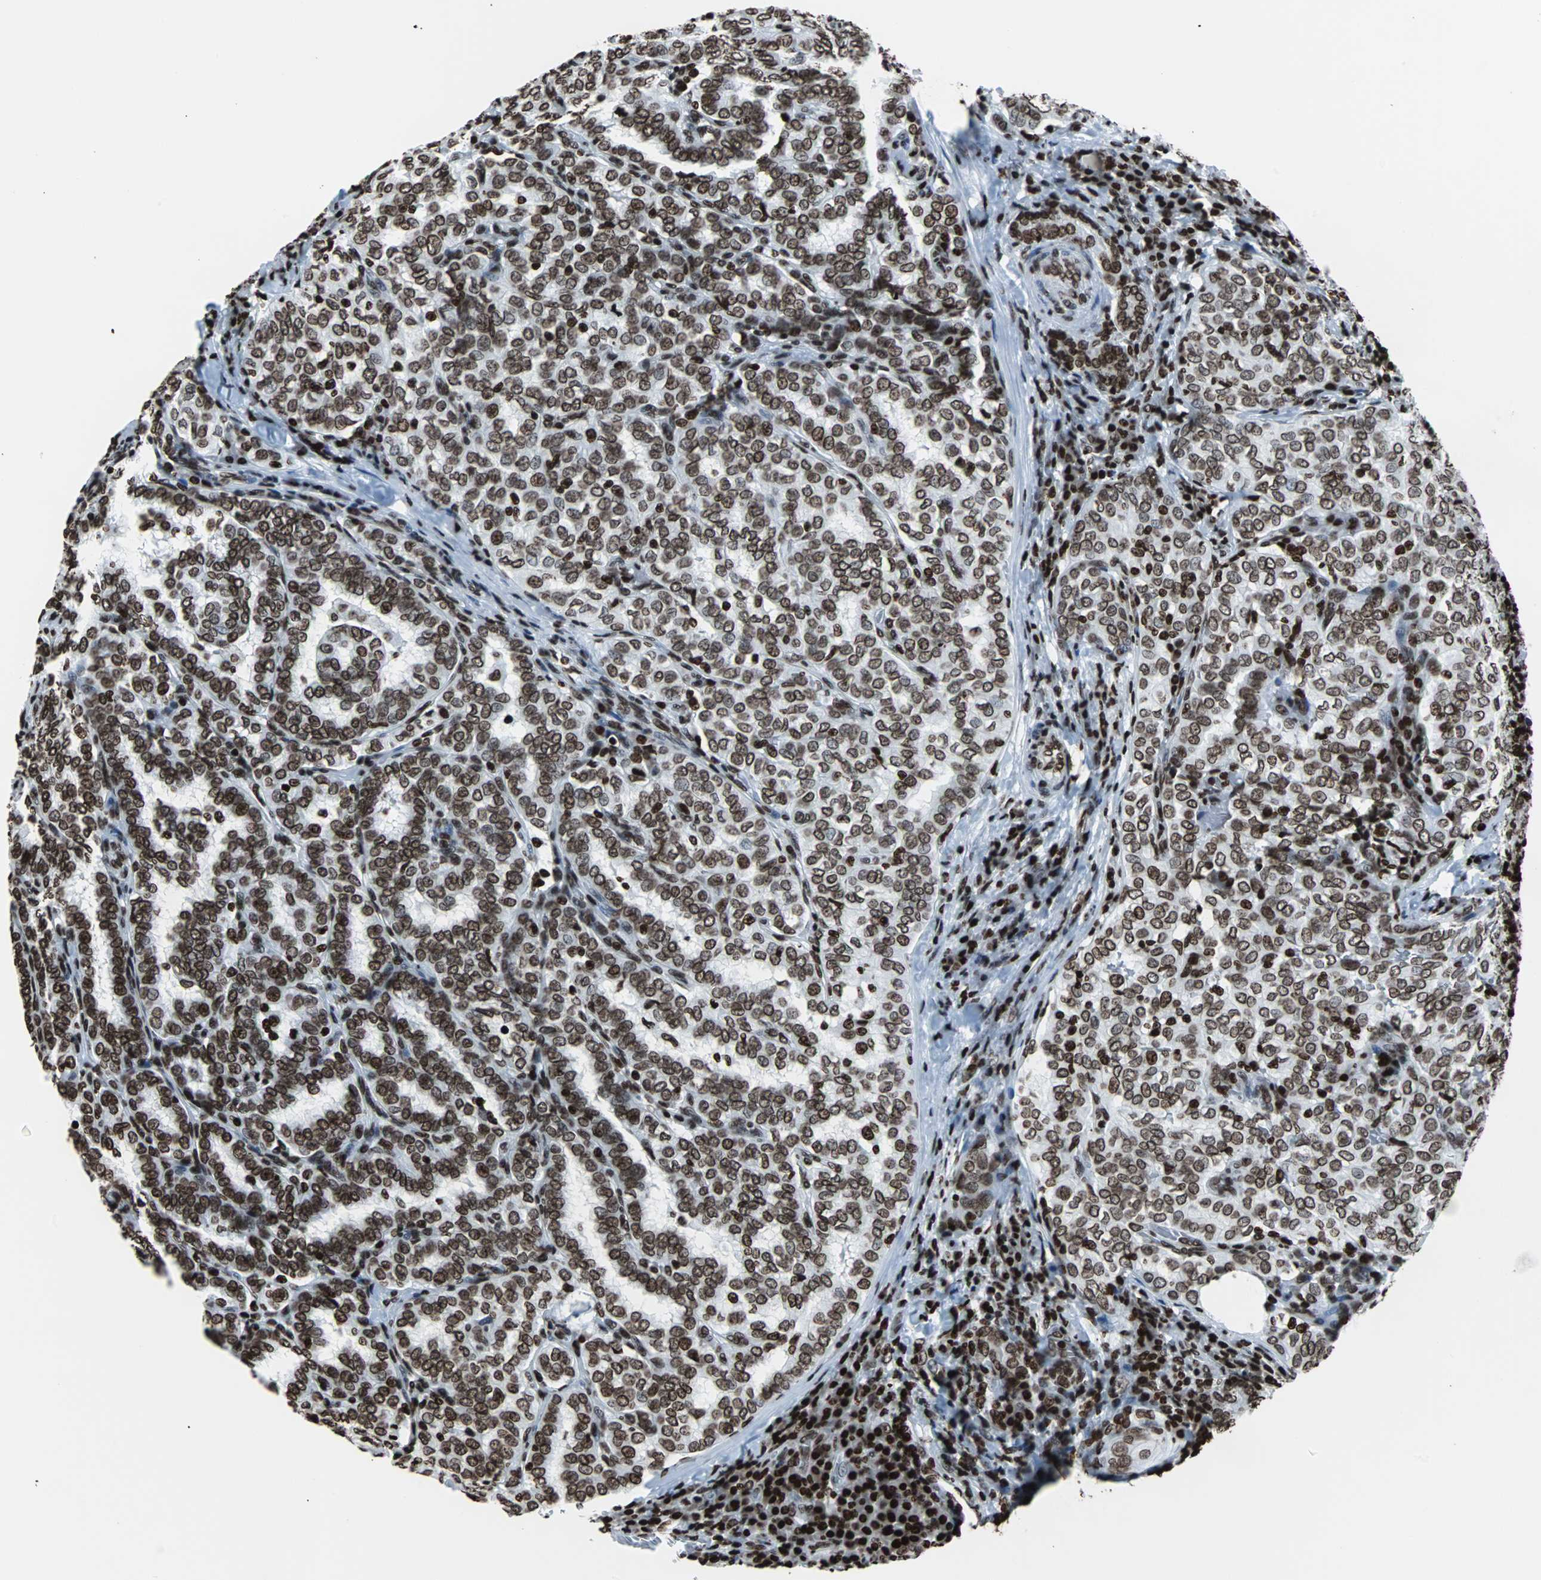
{"staining": {"intensity": "strong", "quantity": ">75%", "location": "nuclear"}, "tissue": "thyroid cancer", "cell_type": "Tumor cells", "image_type": "cancer", "snomed": [{"axis": "morphology", "description": "Papillary adenocarcinoma, NOS"}, {"axis": "topography", "description": "Thyroid gland"}], "caption": "Tumor cells display strong nuclear expression in about >75% of cells in papillary adenocarcinoma (thyroid).", "gene": "H2BC18", "patient": {"sex": "female", "age": 30}}